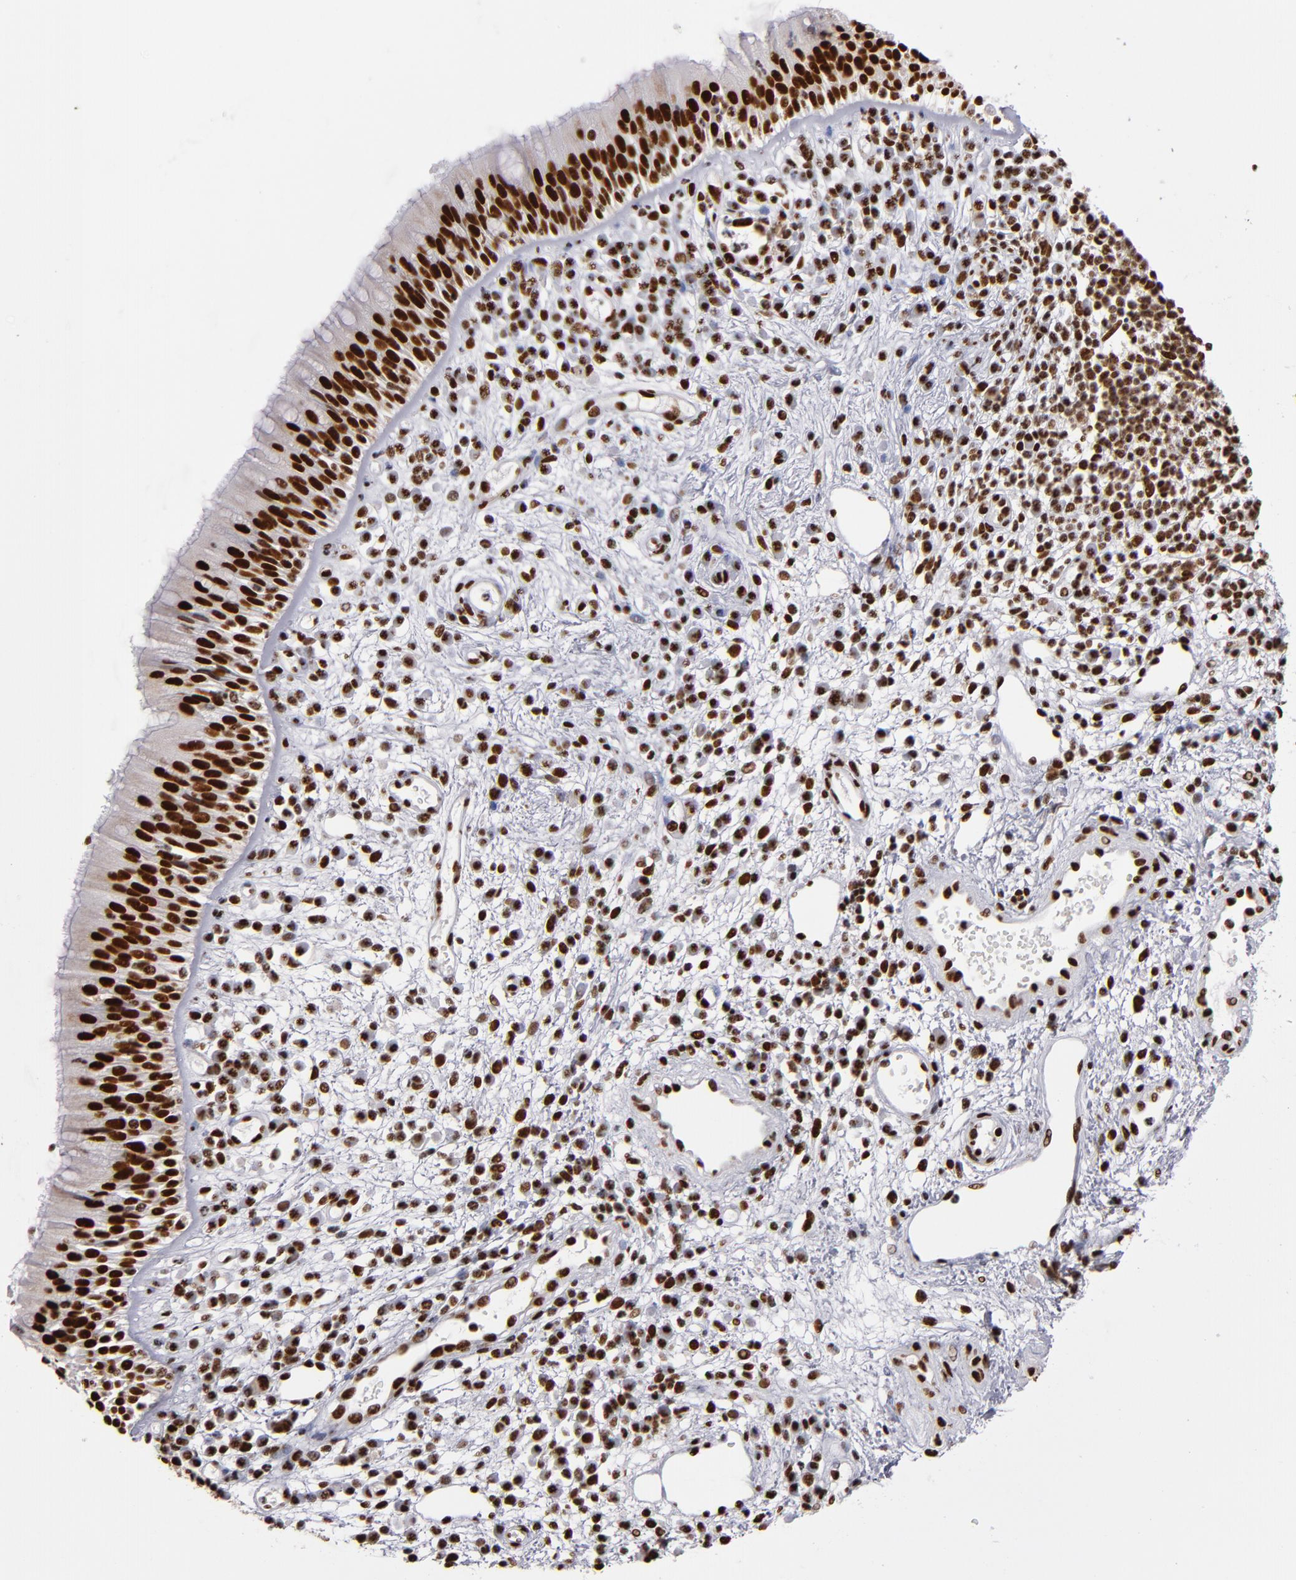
{"staining": {"intensity": "strong", "quantity": ">75%", "location": "nuclear"}, "tissue": "nasopharynx", "cell_type": "Respiratory epithelial cells", "image_type": "normal", "snomed": [{"axis": "morphology", "description": "Normal tissue, NOS"}, {"axis": "morphology", "description": "Inflammation, NOS"}, {"axis": "morphology", "description": "Malignant melanoma, Metastatic site"}, {"axis": "topography", "description": "Nasopharynx"}], "caption": "This histopathology image displays immunohistochemistry staining of benign human nasopharynx, with high strong nuclear positivity in about >75% of respiratory epithelial cells.", "gene": "MRE11", "patient": {"sex": "female", "age": 55}}